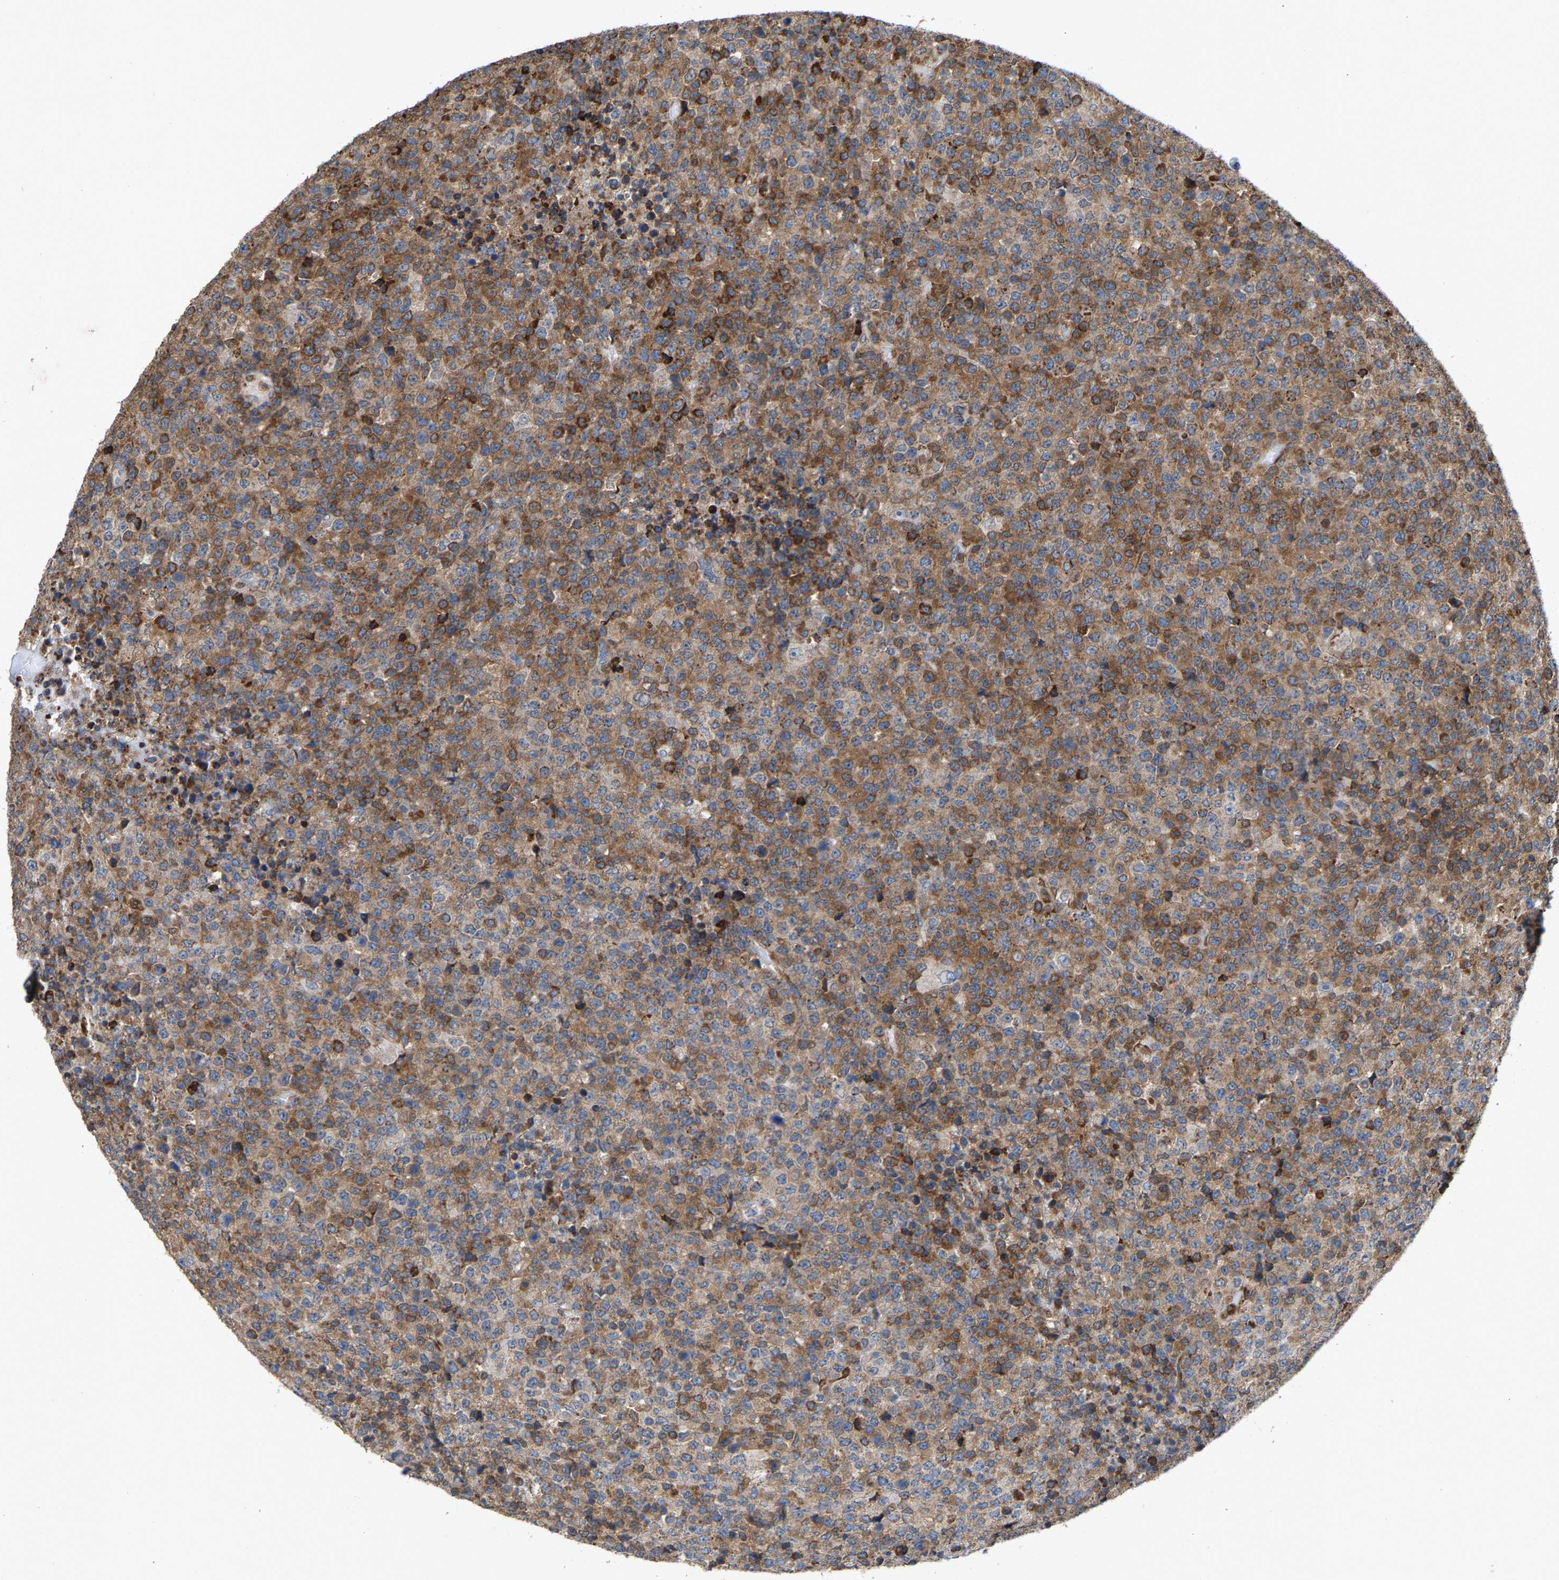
{"staining": {"intensity": "moderate", "quantity": ">75%", "location": "cytoplasmic/membranous"}, "tissue": "lymphoma", "cell_type": "Tumor cells", "image_type": "cancer", "snomed": [{"axis": "morphology", "description": "Malignant lymphoma, non-Hodgkin's type, High grade"}, {"axis": "topography", "description": "Lymph node"}], "caption": "Lymphoma stained with immunohistochemistry (IHC) exhibits moderate cytoplasmic/membranous positivity in about >75% of tumor cells. (DAB (3,3'-diaminobenzidine) = brown stain, brightfield microscopy at high magnification).", "gene": "FGD3", "patient": {"sex": "male", "age": 13}}